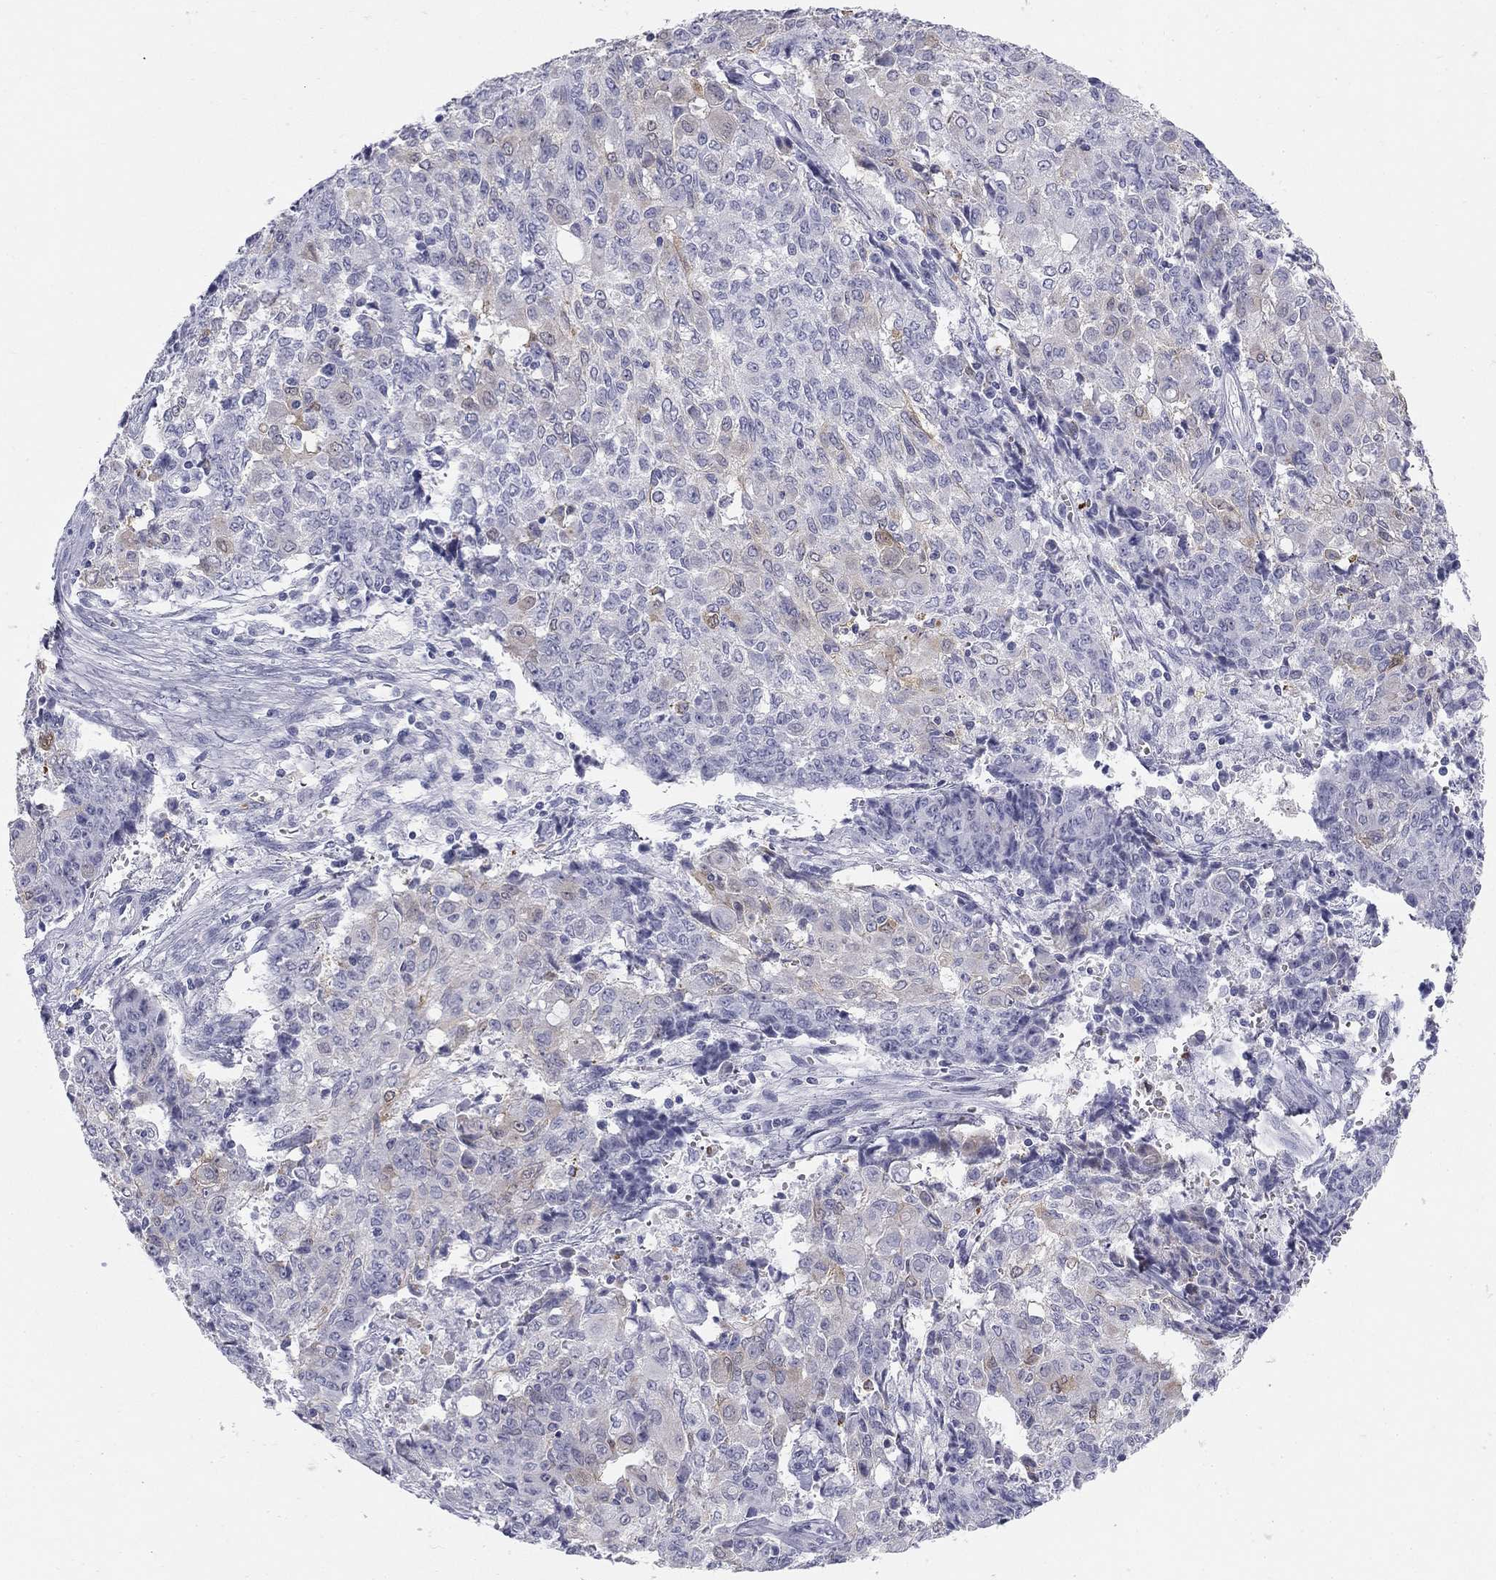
{"staining": {"intensity": "negative", "quantity": "none", "location": "none"}, "tissue": "ovarian cancer", "cell_type": "Tumor cells", "image_type": "cancer", "snomed": [{"axis": "morphology", "description": "Carcinoma, endometroid"}, {"axis": "topography", "description": "Ovary"}], "caption": "Immunohistochemistry histopathology image of ovarian cancer (endometroid carcinoma) stained for a protein (brown), which demonstrates no staining in tumor cells. (DAB immunohistochemistry visualized using brightfield microscopy, high magnification).", "gene": "SULT2B1", "patient": {"sex": "female", "age": 42}}